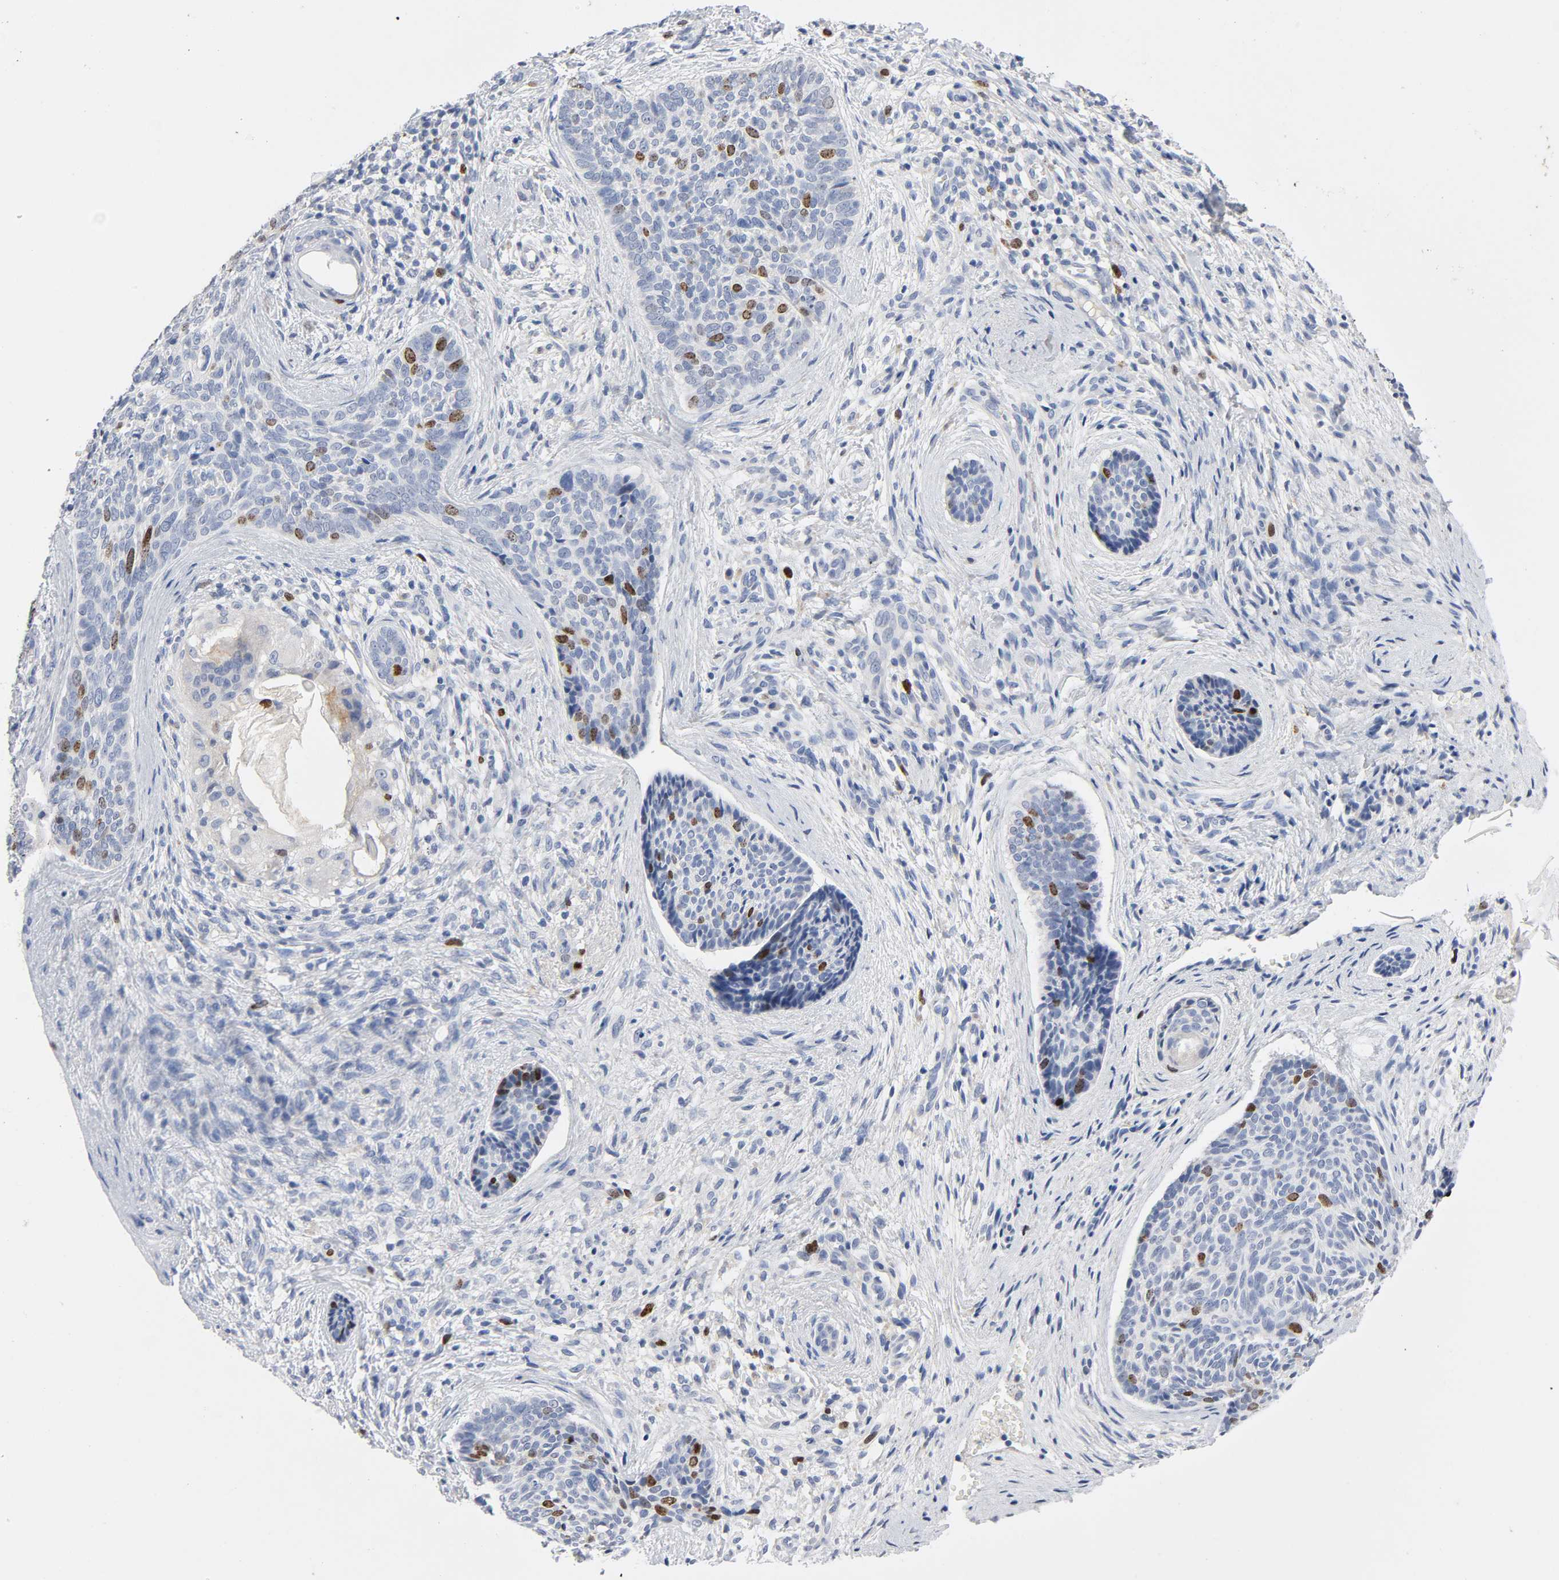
{"staining": {"intensity": "moderate", "quantity": "<25%", "location": "nuclear"}, "tissue": "skin cancer", "cell_type": "Tumor cells", "image_type": "cancer", "snomed": [{"axis": "morphology", "description": "Normal tissue, NOS"}, {"axis": "morphology", "description": "Basal cell carcinoma"}, {"axis": "topography", "description": "Skin"}], "caption": "About <25% of tumor cells in skin cancer display moderate nuclear protein positivity as visualized by brown immunohistochemical staining.", "gene": "BIRC5", "patient": {"sex": "female", "age": 57}}